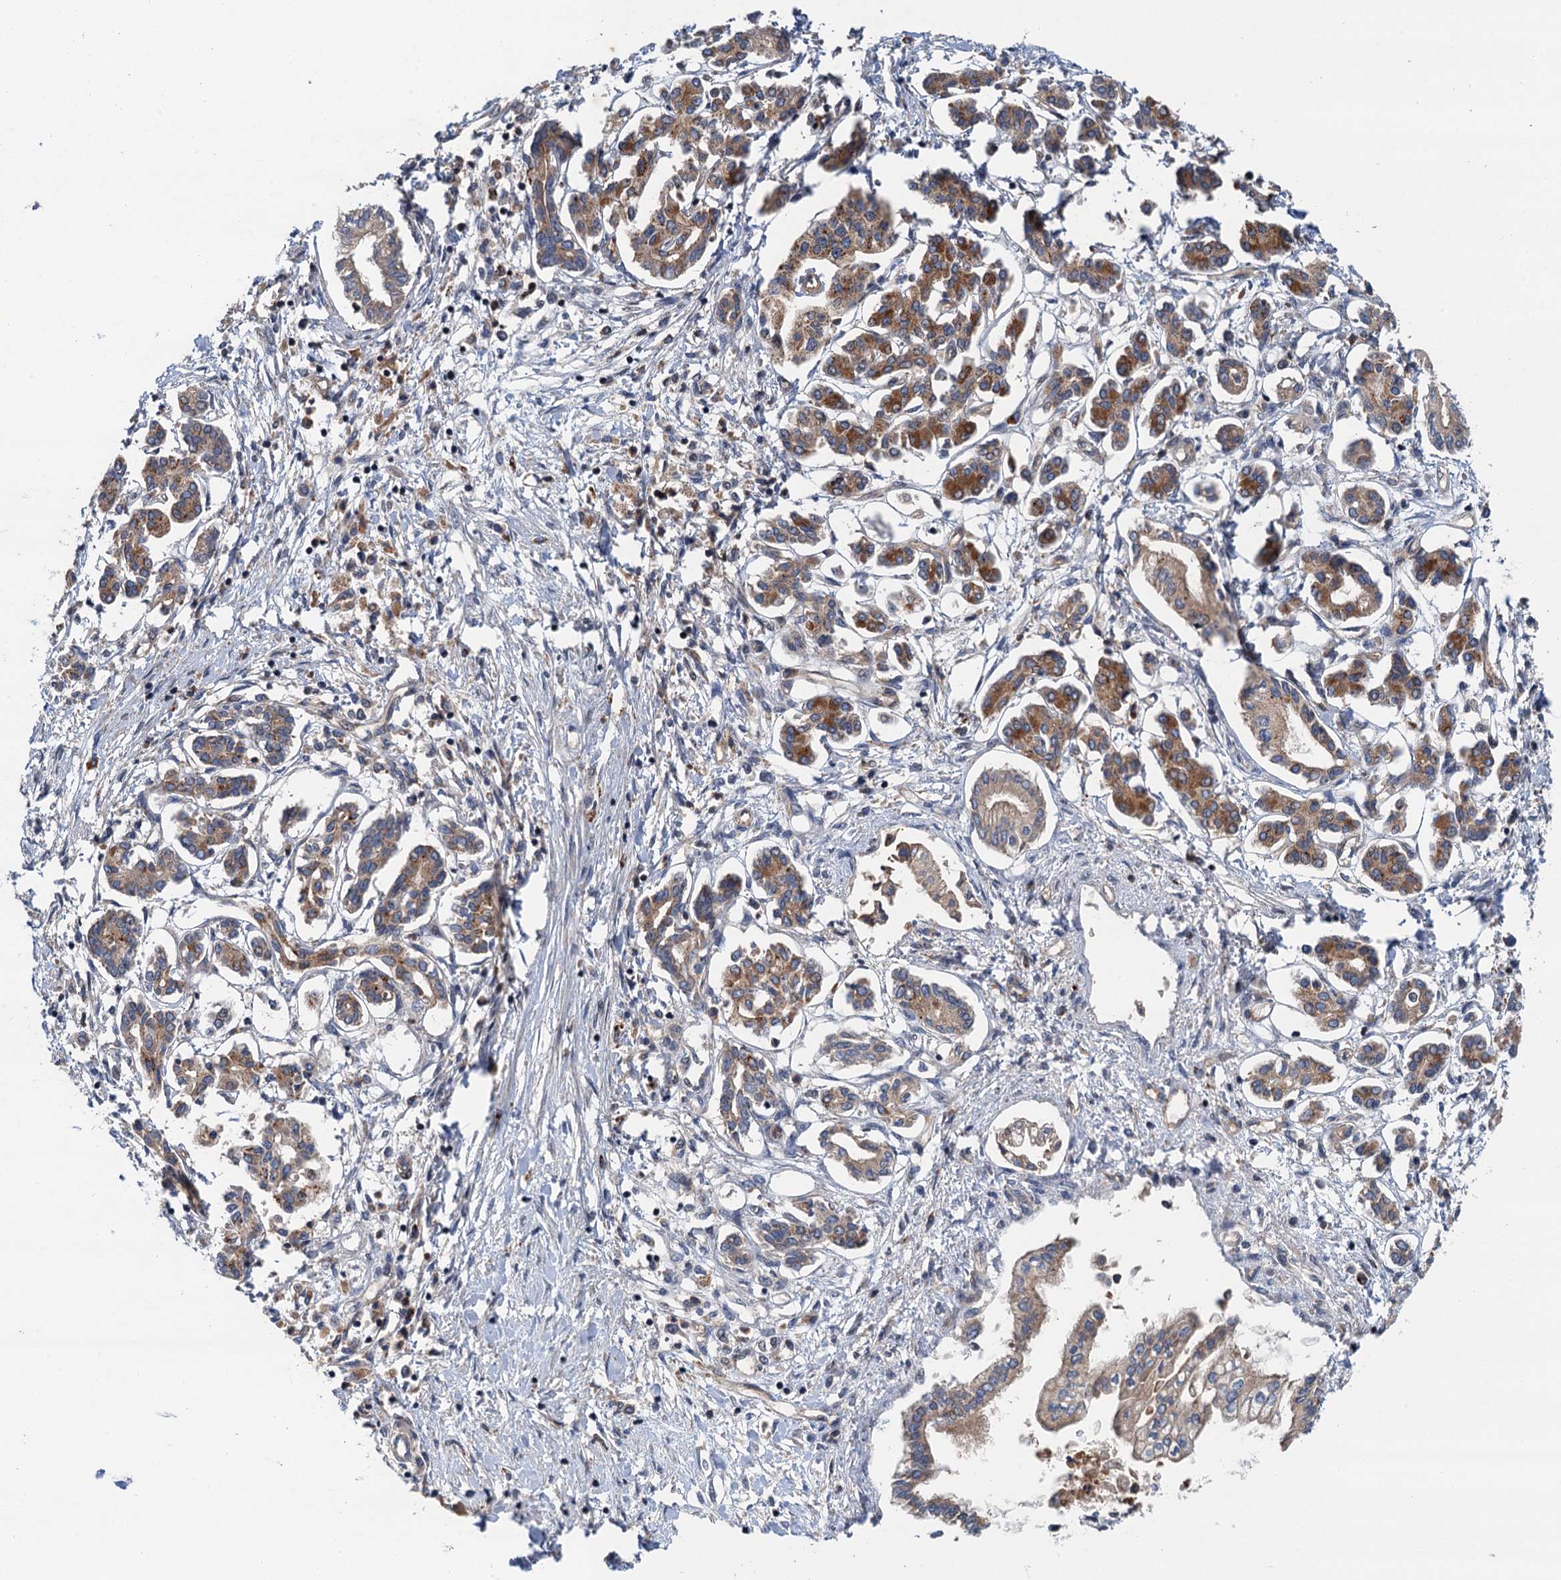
{"staining": {"intensity": "moderate", "quantity": "25%-75%", "location": "cytoplasmic/membranous"}, "tissue": "pancreatic cancer", "cell_type": "Tumor cells", "image_type": "cancer", "snomed": [{"axis": "morphology", "description": "Adenocarcinoma, NOS"}, {"axis": "topography", "description": "Pancreas"}], "caption": "Human pancreatic cancer stained for a protein (brown) shows moderate cytoplasmic/membranous positive expression in about 25%-75% of tumor cells.", "gene": "NLRP10", "patient": {"sex": "female", "age": 50}}